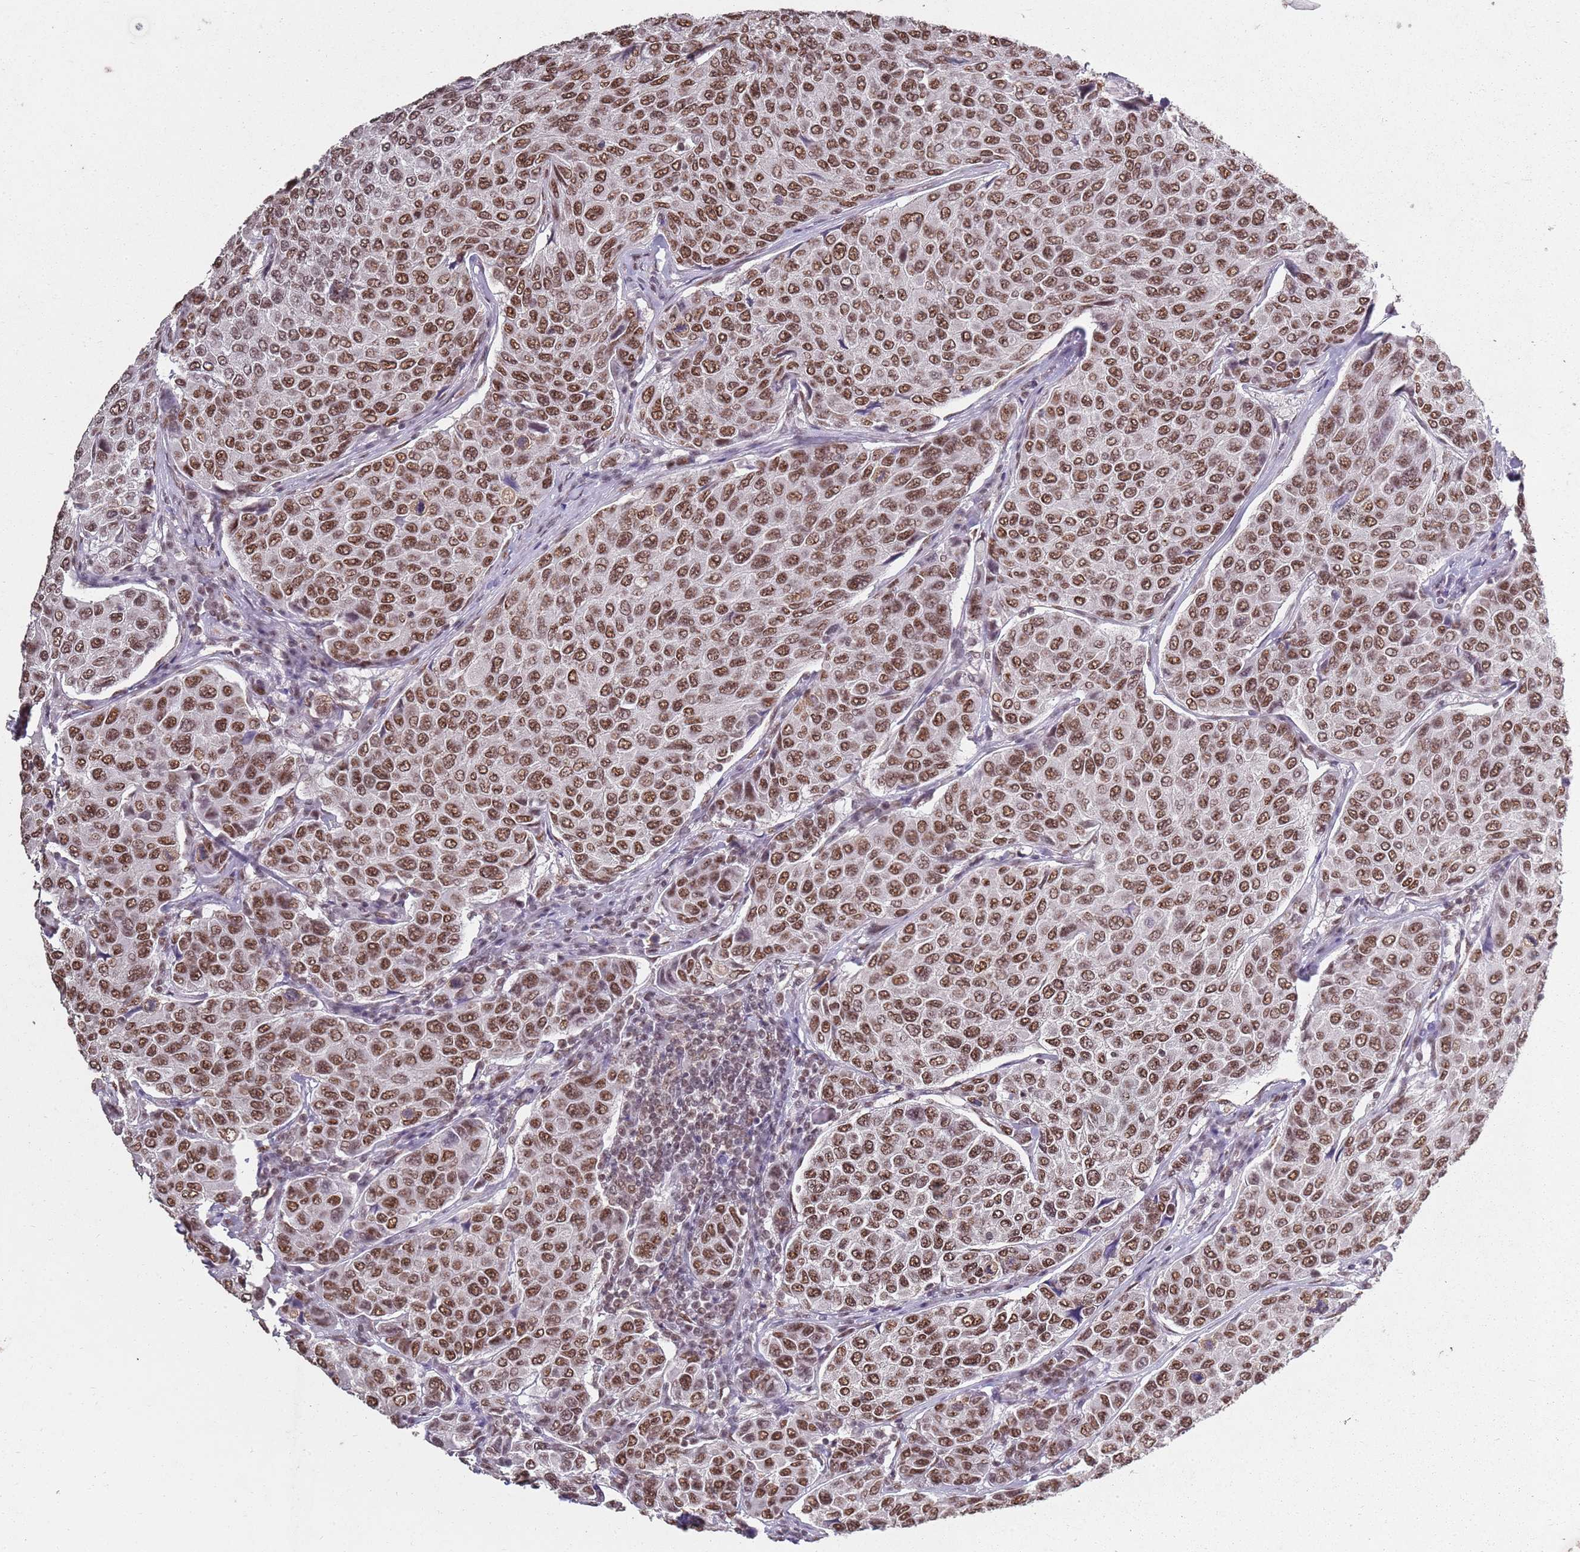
{"staining": {"intensity": "moderate", "quantity": ">75%", "location": "nuclear"}, "tissue": "breast cancer", "cell_type": "Tumor cells", "image_type": "cancer", "snomed": [{"axis": "morphology", "description": "Duct carcinoma"}, {"axis": "topography", "description": "Breast"}], "caption": "DAB (3,3'-diaminobenzidine) immunohistochemical staining of human breast cancer (invasive ductal carcinoma) reveals moderate nuclear protein staining in about >75% of tumor cells. The staining was performed using DAB to visualize the protein expression in brown, while the nuclei were stained in blue with hematoxylin (Magnification: 20x).", "gene": "ARL14EP", "patient": {"sex": "female", "age": 55}}